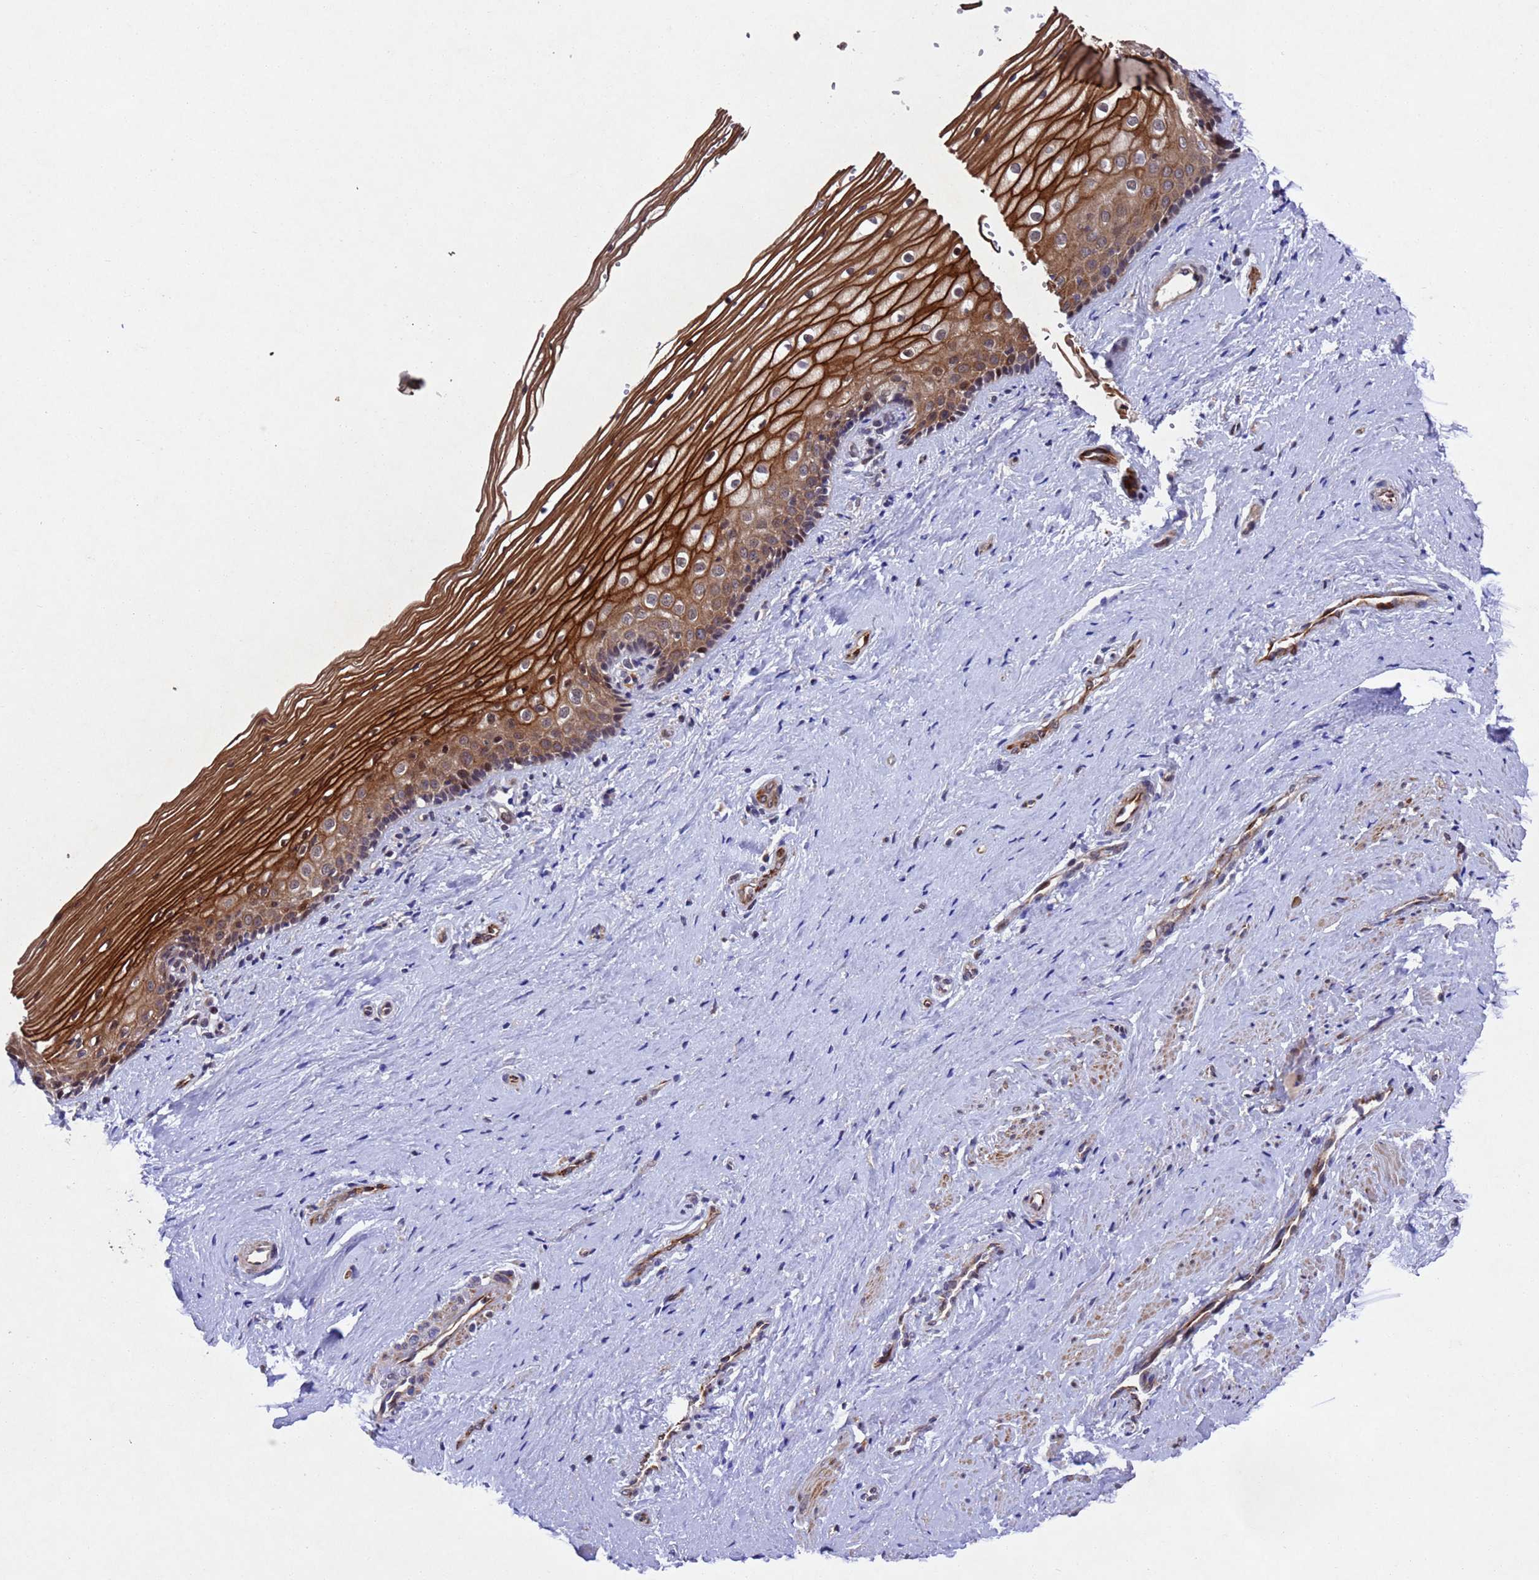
{"staining": {"intensity": "strong", "quantity": ">75%", "location": "cytoplasmic/membranous"}, "tissue": "vagina", "cell_type": "Squamous epithelial cells", "image_type": "normal", "snomed": [{"axis": "morphology", "description": "Normal tissue, NOS"}, {"axis": "topography", "description": "Vagina"}], "caption": "Vagina stained for a protein (brown) displays strong cytoplasmic/membranous positive expression in approximately >75% of squamous epithelial cells.", "gene": "TBK1", "patient": {"sex": "female", "age": 46}}